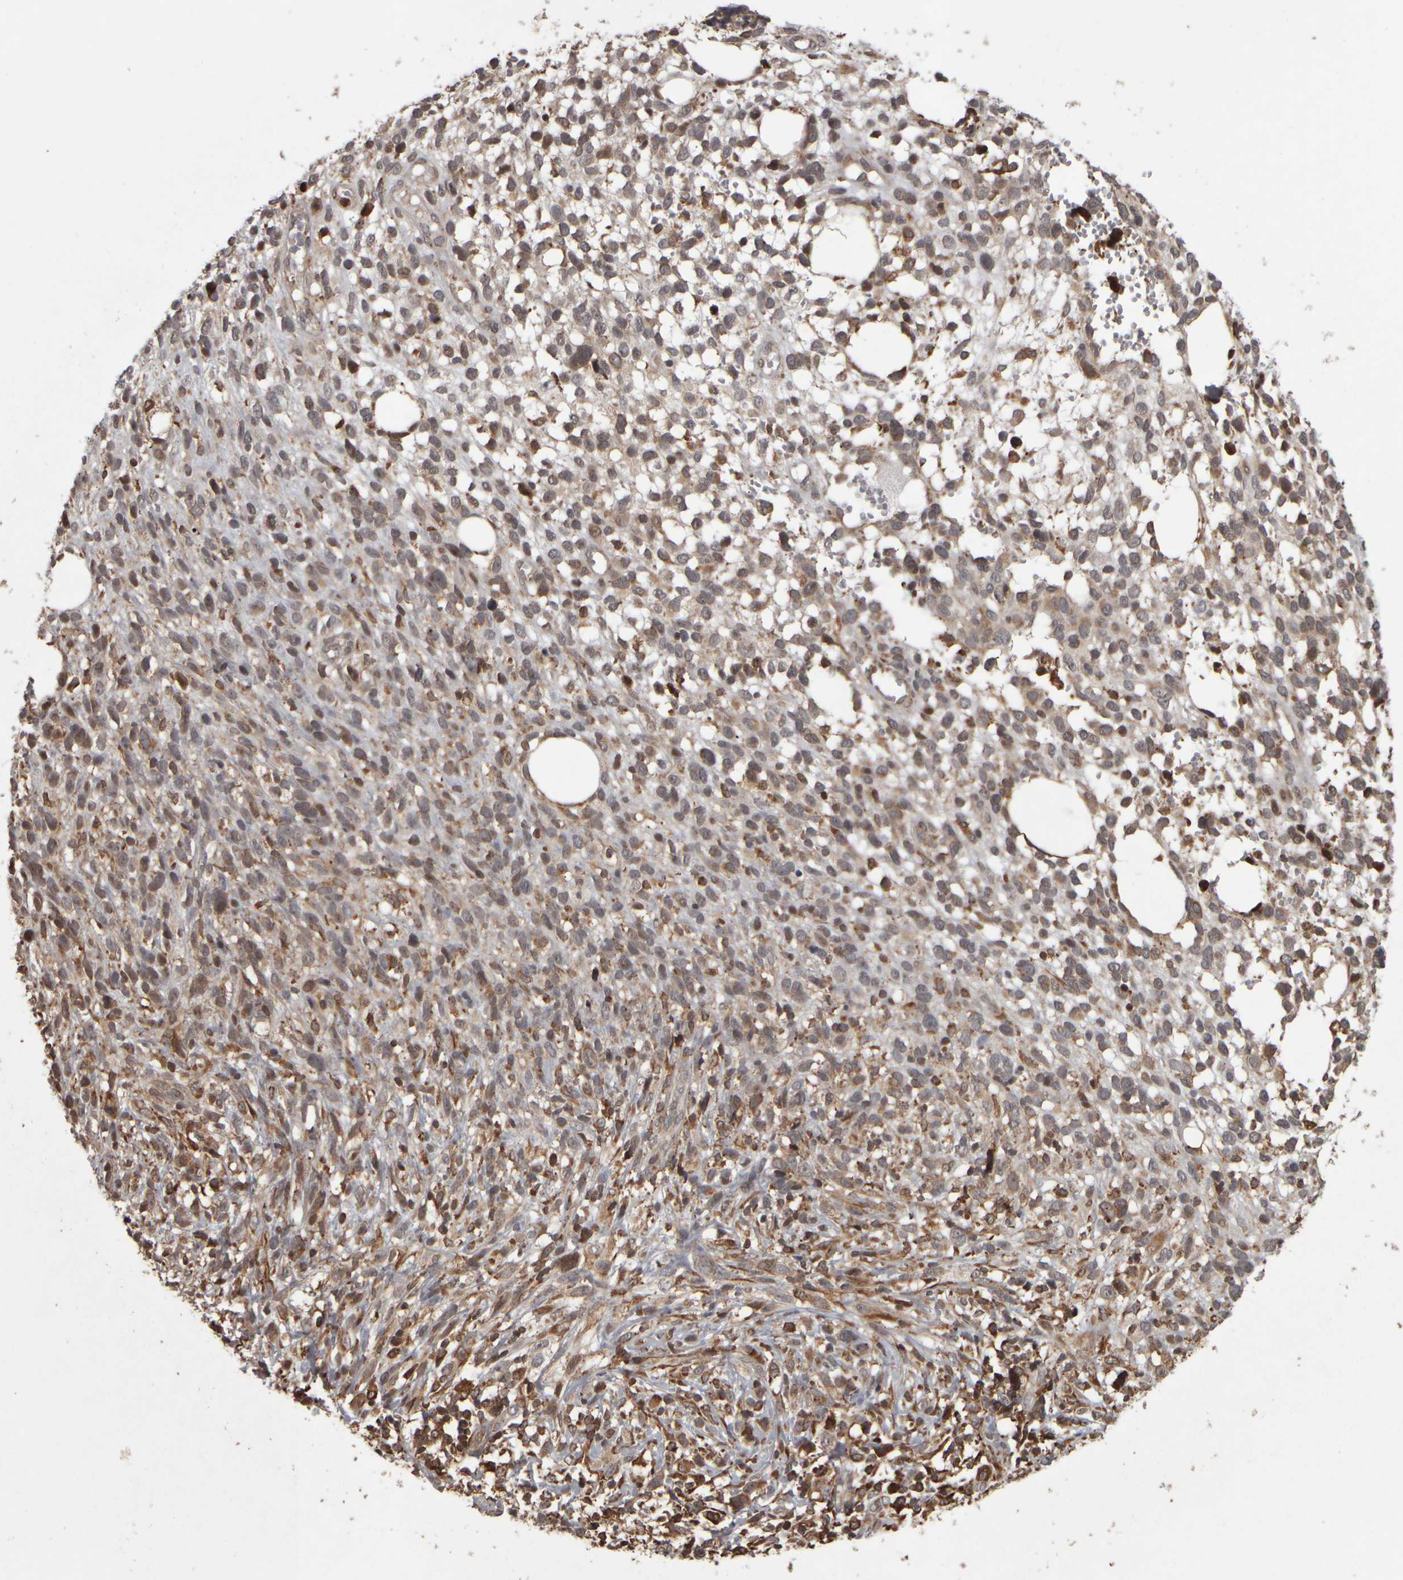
{"staining": {"intensity": "weak", "quantity": ">75%", "location": "cytoplasmic/membranous"}, "tissue": "melanoma", "cell_type": "Tumor cells", "image_type": "cancer", "snomed": [{"axis": "morphology", "description": "Malignant melanoma, NOS"}, {"axis": "topography", "description": "Skin"}], "caption": "A brown stain labels weak cytoplasmic/membranous expression of a protein in human melanoma tumor cells.", "gene": "AGBL3", "patient": {"sex": "female", "age": 55}}